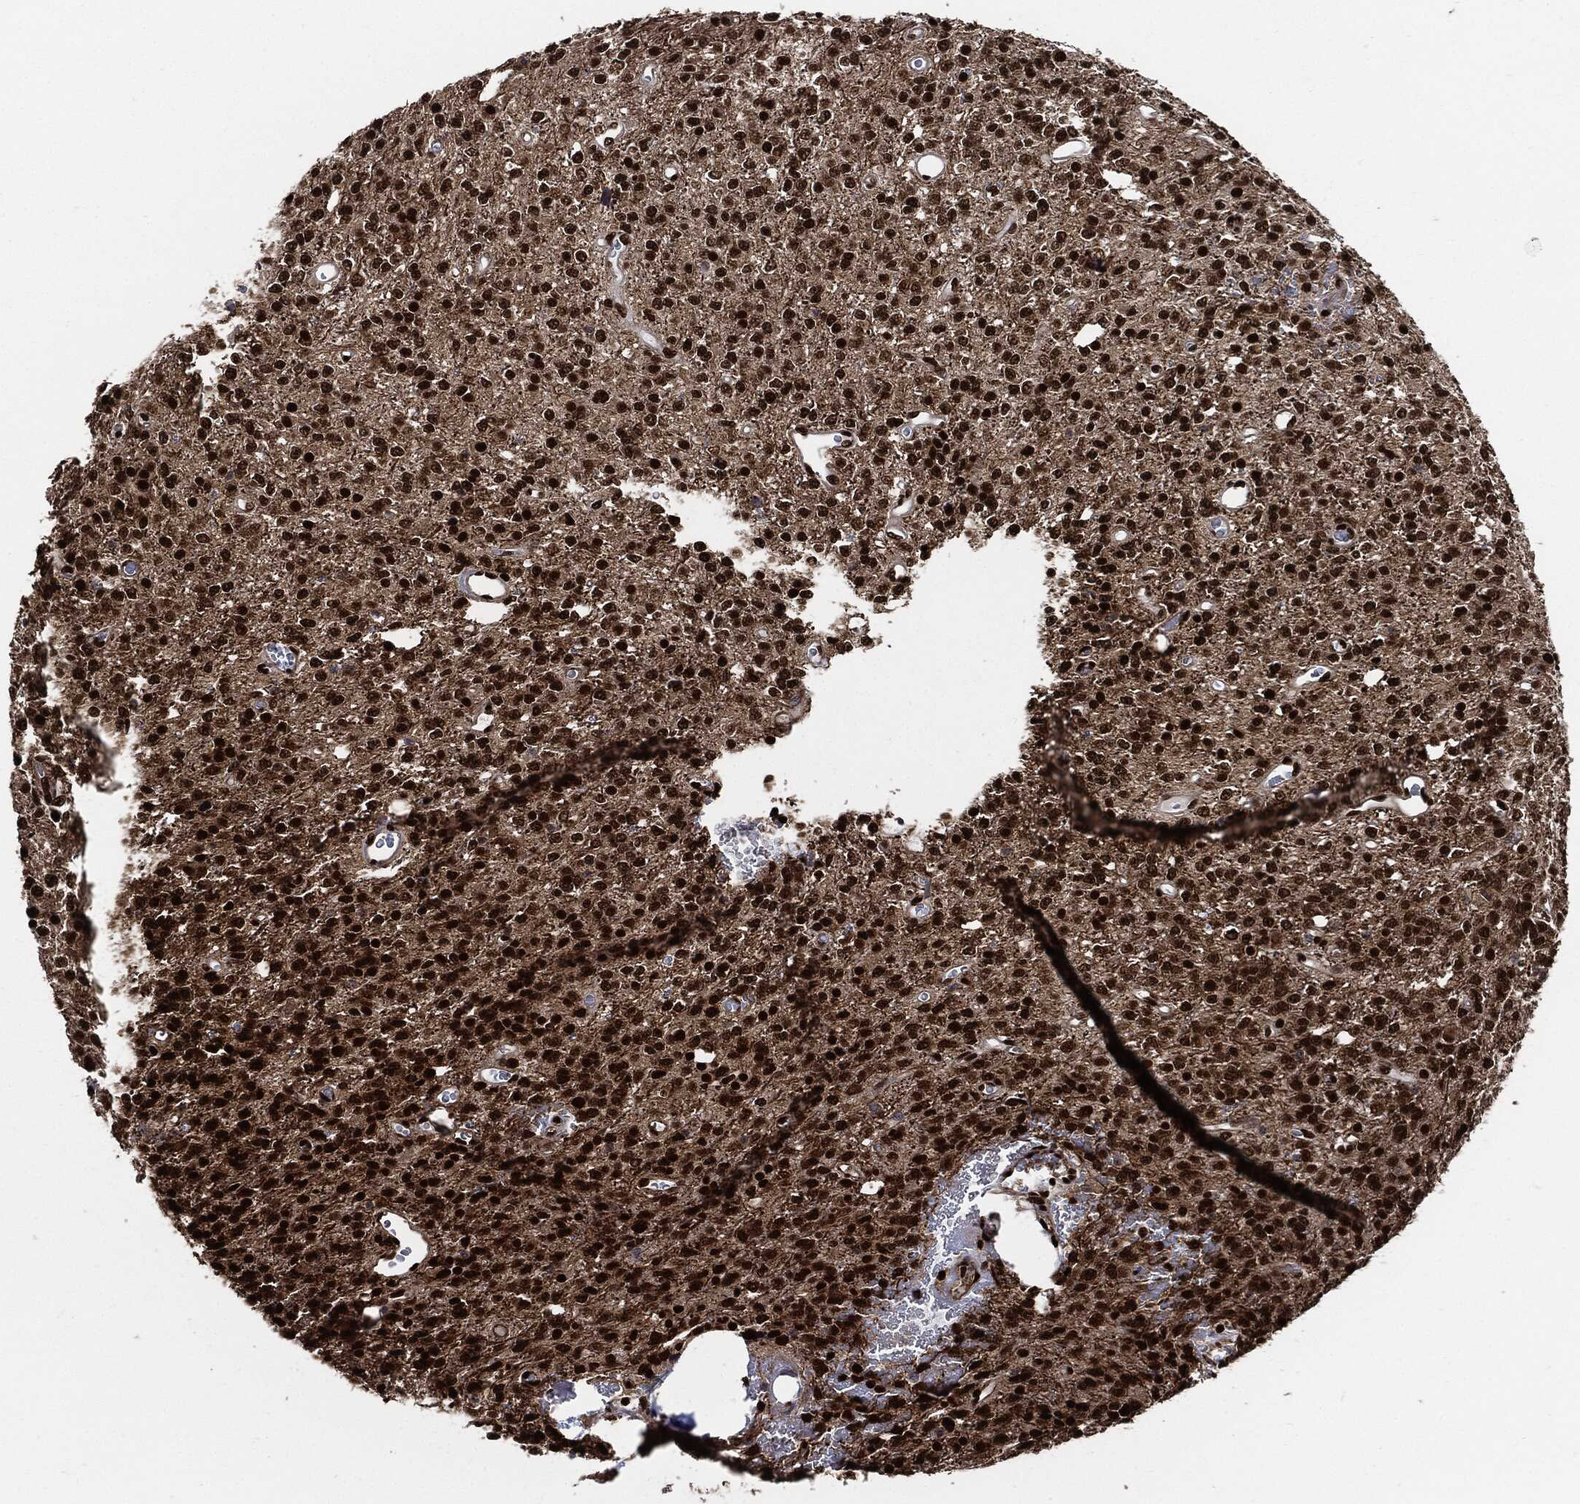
{"staining": {"intensity": "strong", "quantity": ">75%", "location": "nuclear"}, "tissue": "glioma", "cell_type": "Tumor cells", "image_type": "cancer", "snomed": [{"axis": "morphology", "description": "Glioma, malignant, Low grade"}, {"axis": "topography", "description": "Brain"}], "caption": "IHC (DAB (3,3'-diaminobenzidine)) staining of human glioma shows strong nuclear protein expression in about >75% of tumor cells. The protein of interest is shown in brown color, while the nuclei are stained blue.", "gene": "RECQL", "patient": {"sex": "female", "age": 45}}